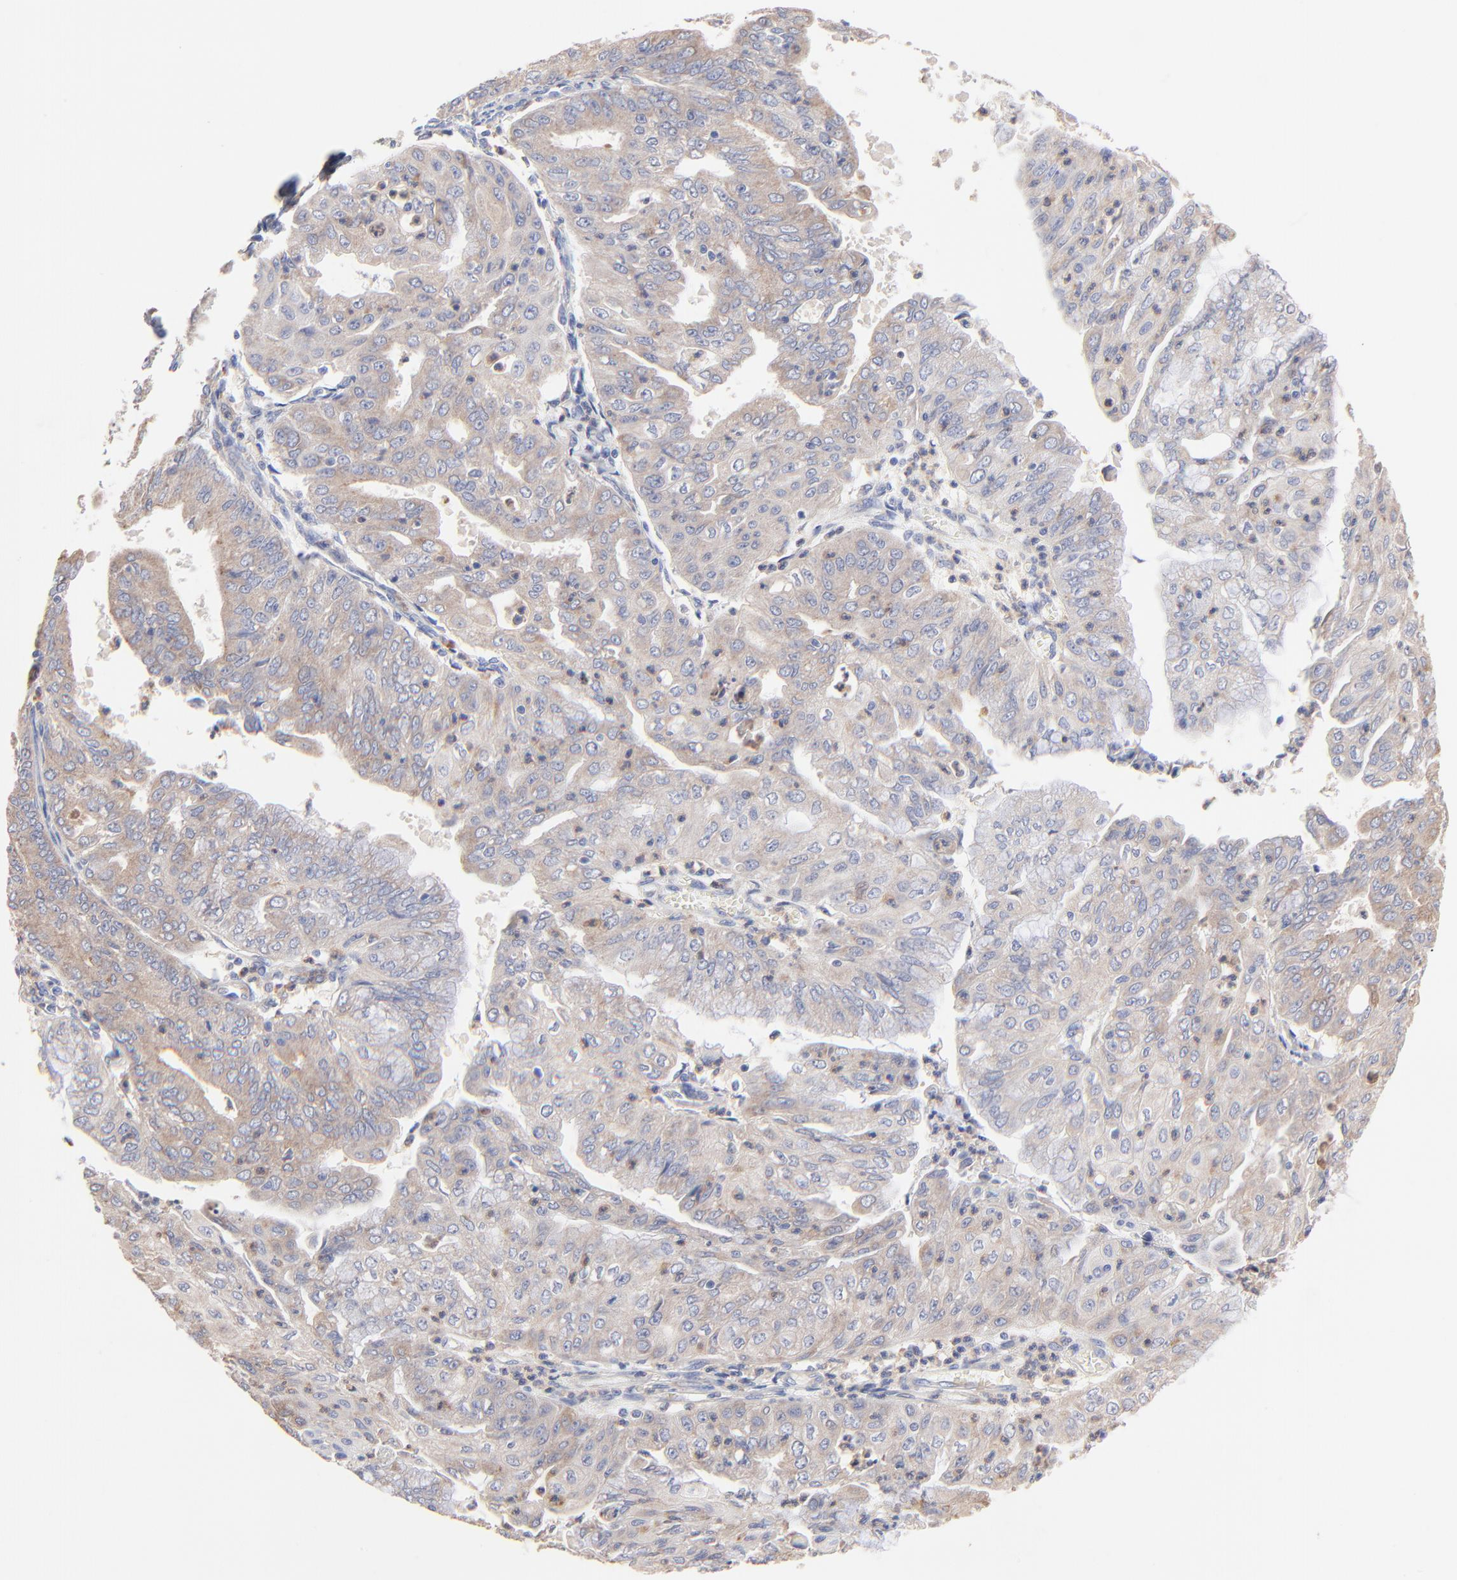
{"staining": {"intensity": "moderate", "quantity": ">75%", "location": "cytoplasmic/membranous"}, "tissue": "endometrial cancer", "cell_type": "Tumor cells", "image_type": "cancer", "snomed": [{"axis": "morphology", "description": "Adenocarcinoma, NOS"}, {"axis": "topography", "description": "Endometrium"}], "caption": "A micrograph of human endometrial adenocarcinoma stained for a protein displays moderate cytoplasmic/membranous brown staining in tumor cells.", "gene": "PPFIBP2", "patient": {"sex": "female", "age": 79}}